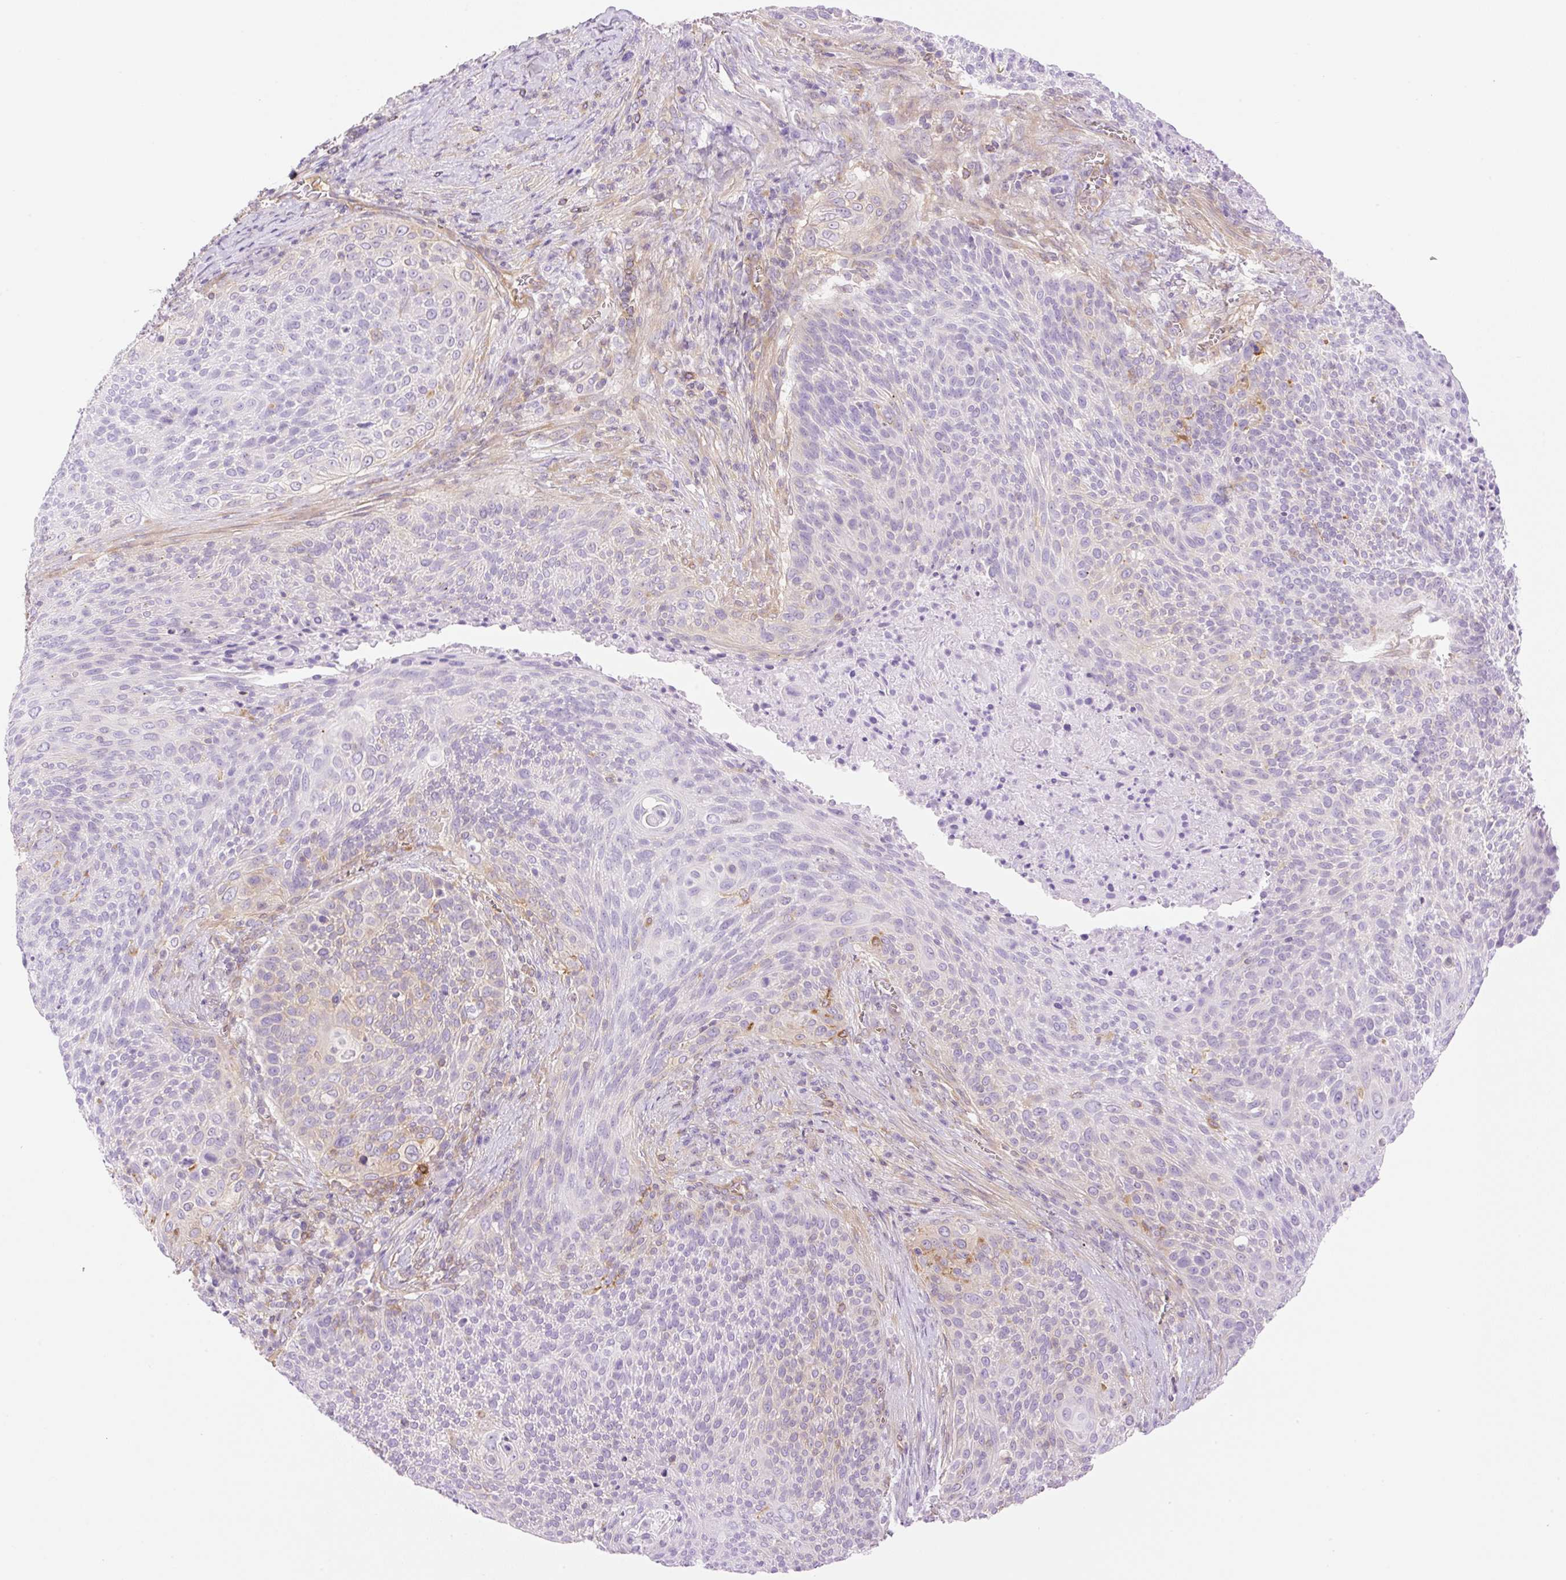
{"staining": {"intensity": "negative", "quantity": "none", "location": "none"}, "tissue": "cervical cancer", "cell_type": "Tumor cells", "image_type": "cancer", "snomed": [{"axis": "morphology", "description": "Squamous cell carcinoma, NOS"}, {"axis": "topography", "description": "Cervix"}], "caption": "Micrograph shows no significant protein positivity in tumor cells of cervical cancer (squamous cell carcinoma).", "gene": "EHD3", "patient": {"sex": "female", "age": 31}}